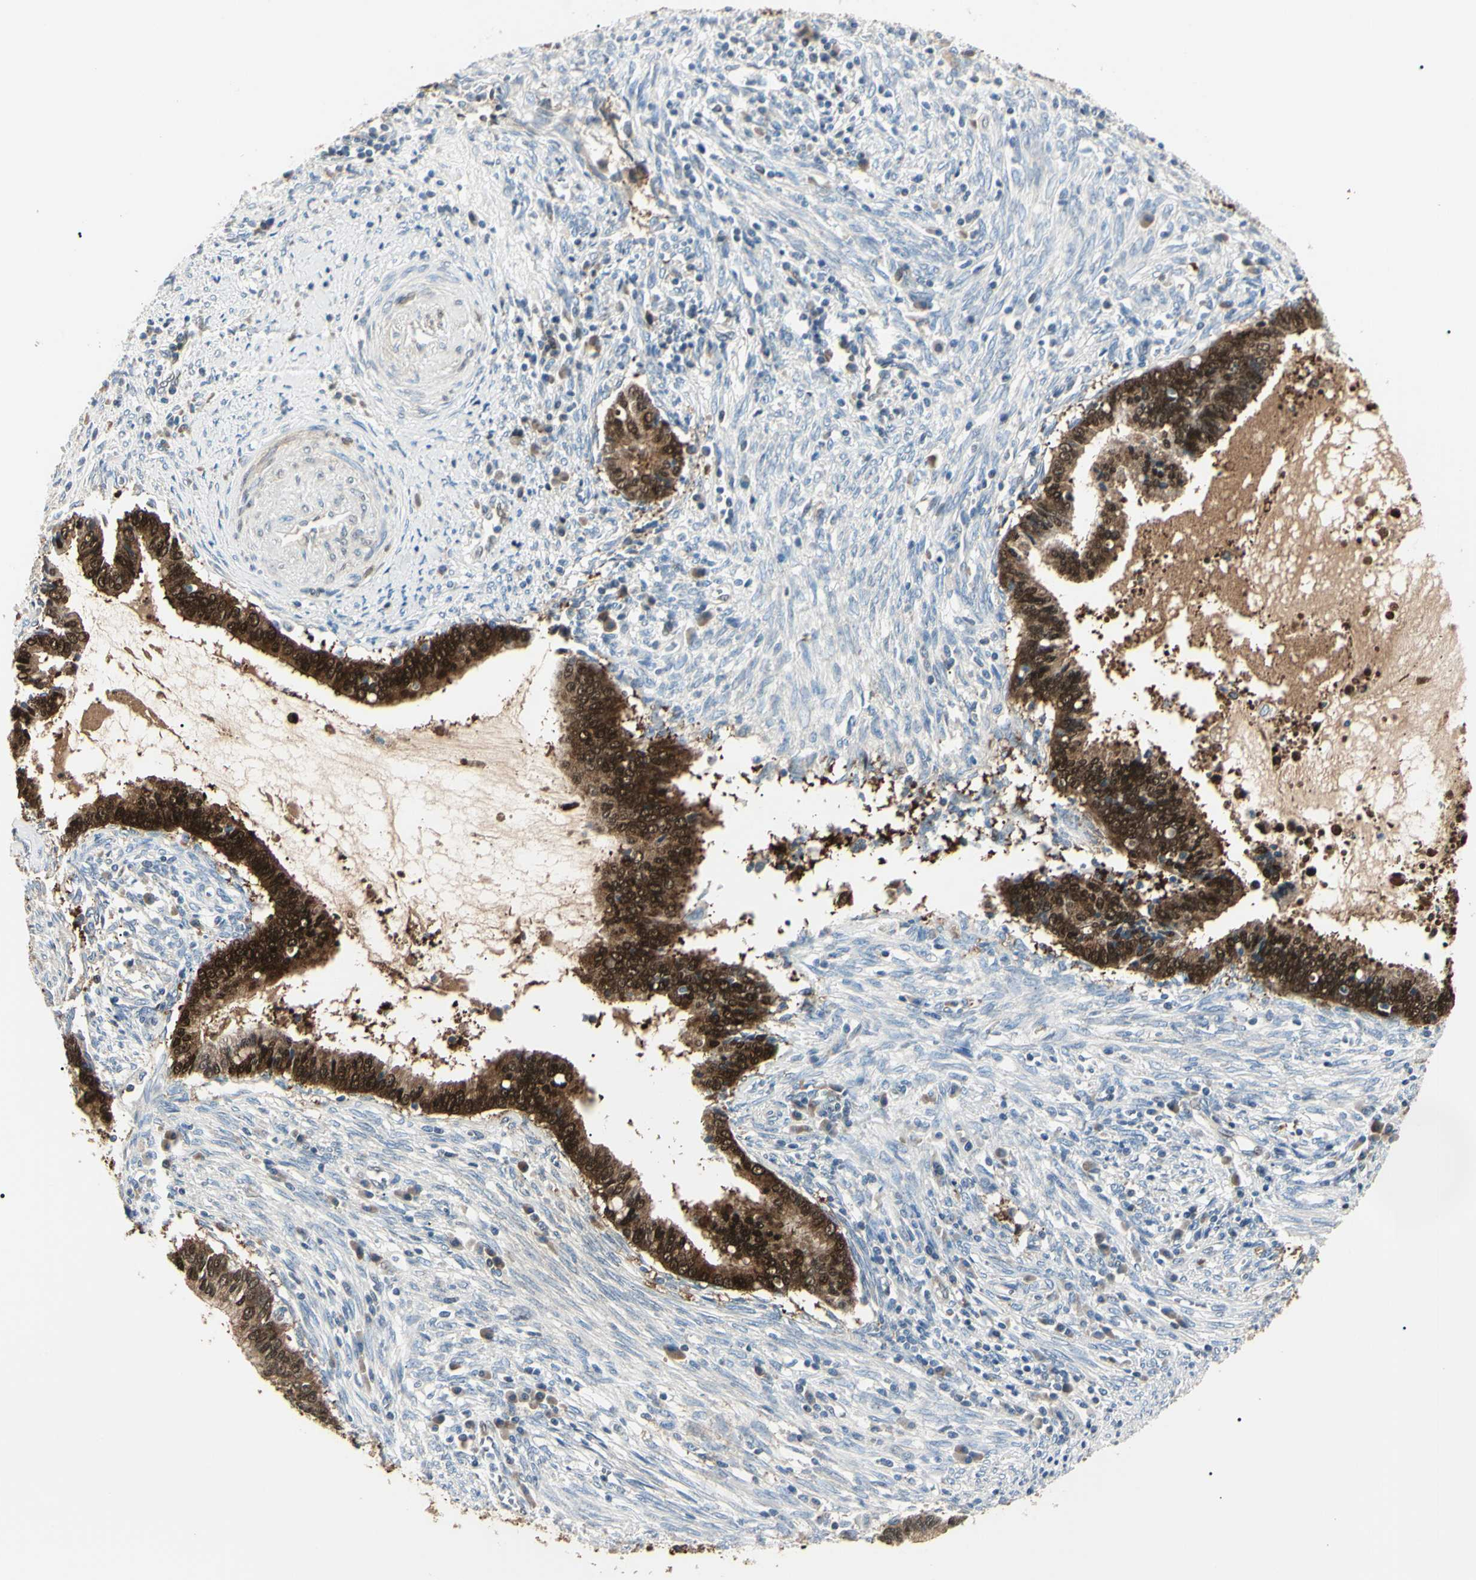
{"staining": {"intensity": "strong", "quantity": ">75%", "location": "cytoplasmic/membranous,nuclear"}, "tissue": "cervical cancer", "cell_type": "Tumor cells", "image_type": "cancer", "snomed": [{"axis": "morphology", "description": "Adenocarcinoma, NOS"}, {"axis": "topography", "description": "Cervix"}], "caption": "Immunohistochemistry of cervical cancer (adenocarcinoma) shows high levels of strong cytoplasmic/membranous and nuclear expression in approximately >75% of tumor cells.", "gene": "AKR1C3", "patient": {"sex": "female", "age": 44}}